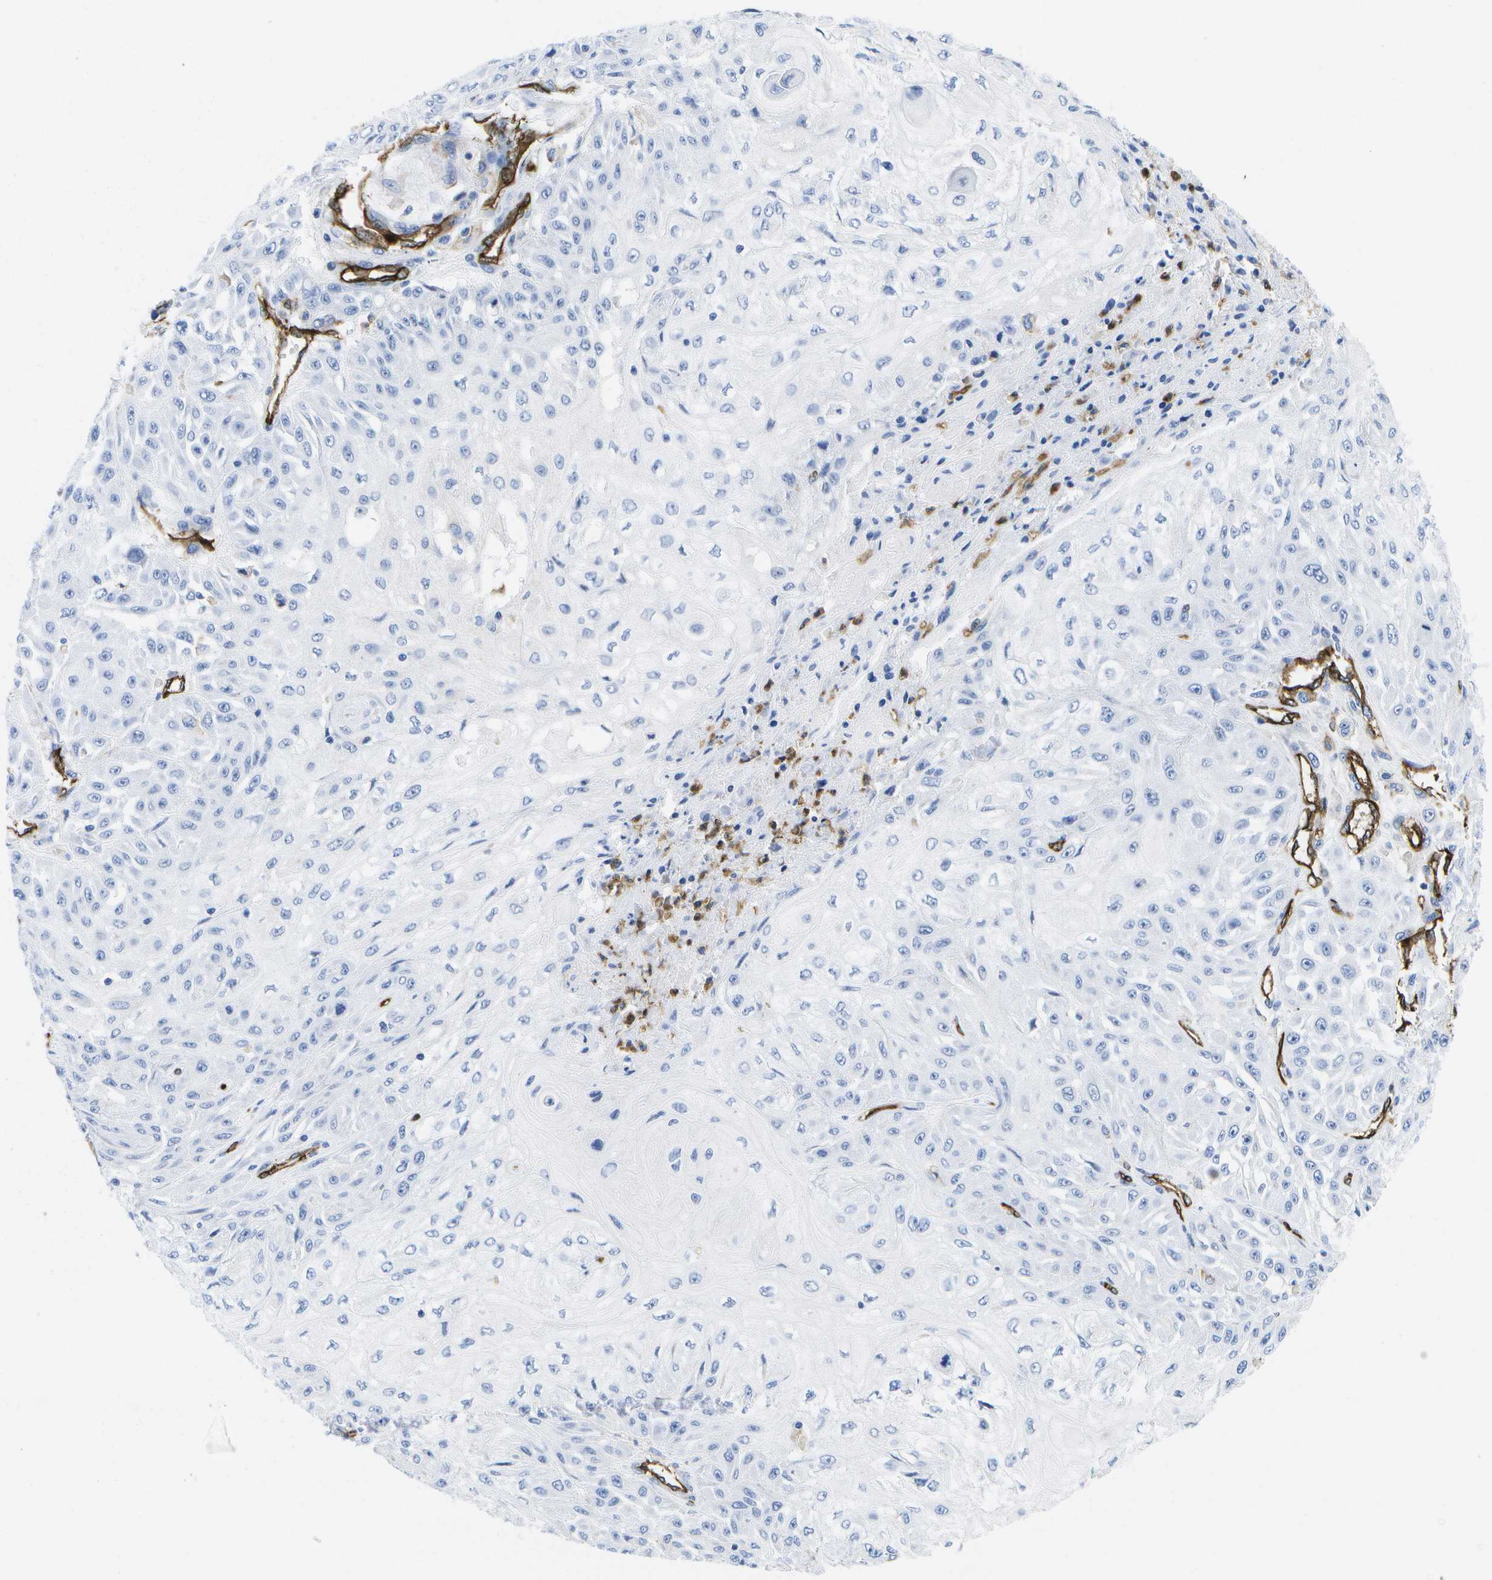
{"staining": {"intensity": "negative", "quantity": "none", "location": "none"}, "tissue": "skin cancer", "cell_type": "Tumor cells", "image_type": "cancer", "snomed": [{"axis": "morphology", "description": "Squamous cell carcinoma, NOS"}, {"axis": "morphology", "description": "Squamous cell carcinoma, metastatic, NOS"}, {"axis": "topography", "description": "Skin"}, {"axis": "topography", "description": "Lymph node"}], "caption": "Immunohistochemistry micrograph of neoplastic tissue: skin squamous cell carcinoma stained with DAB shows no significant protein expression in tumor cells.", "gene": "DYSF", "patient": {"sex": "male", "age": 75}}